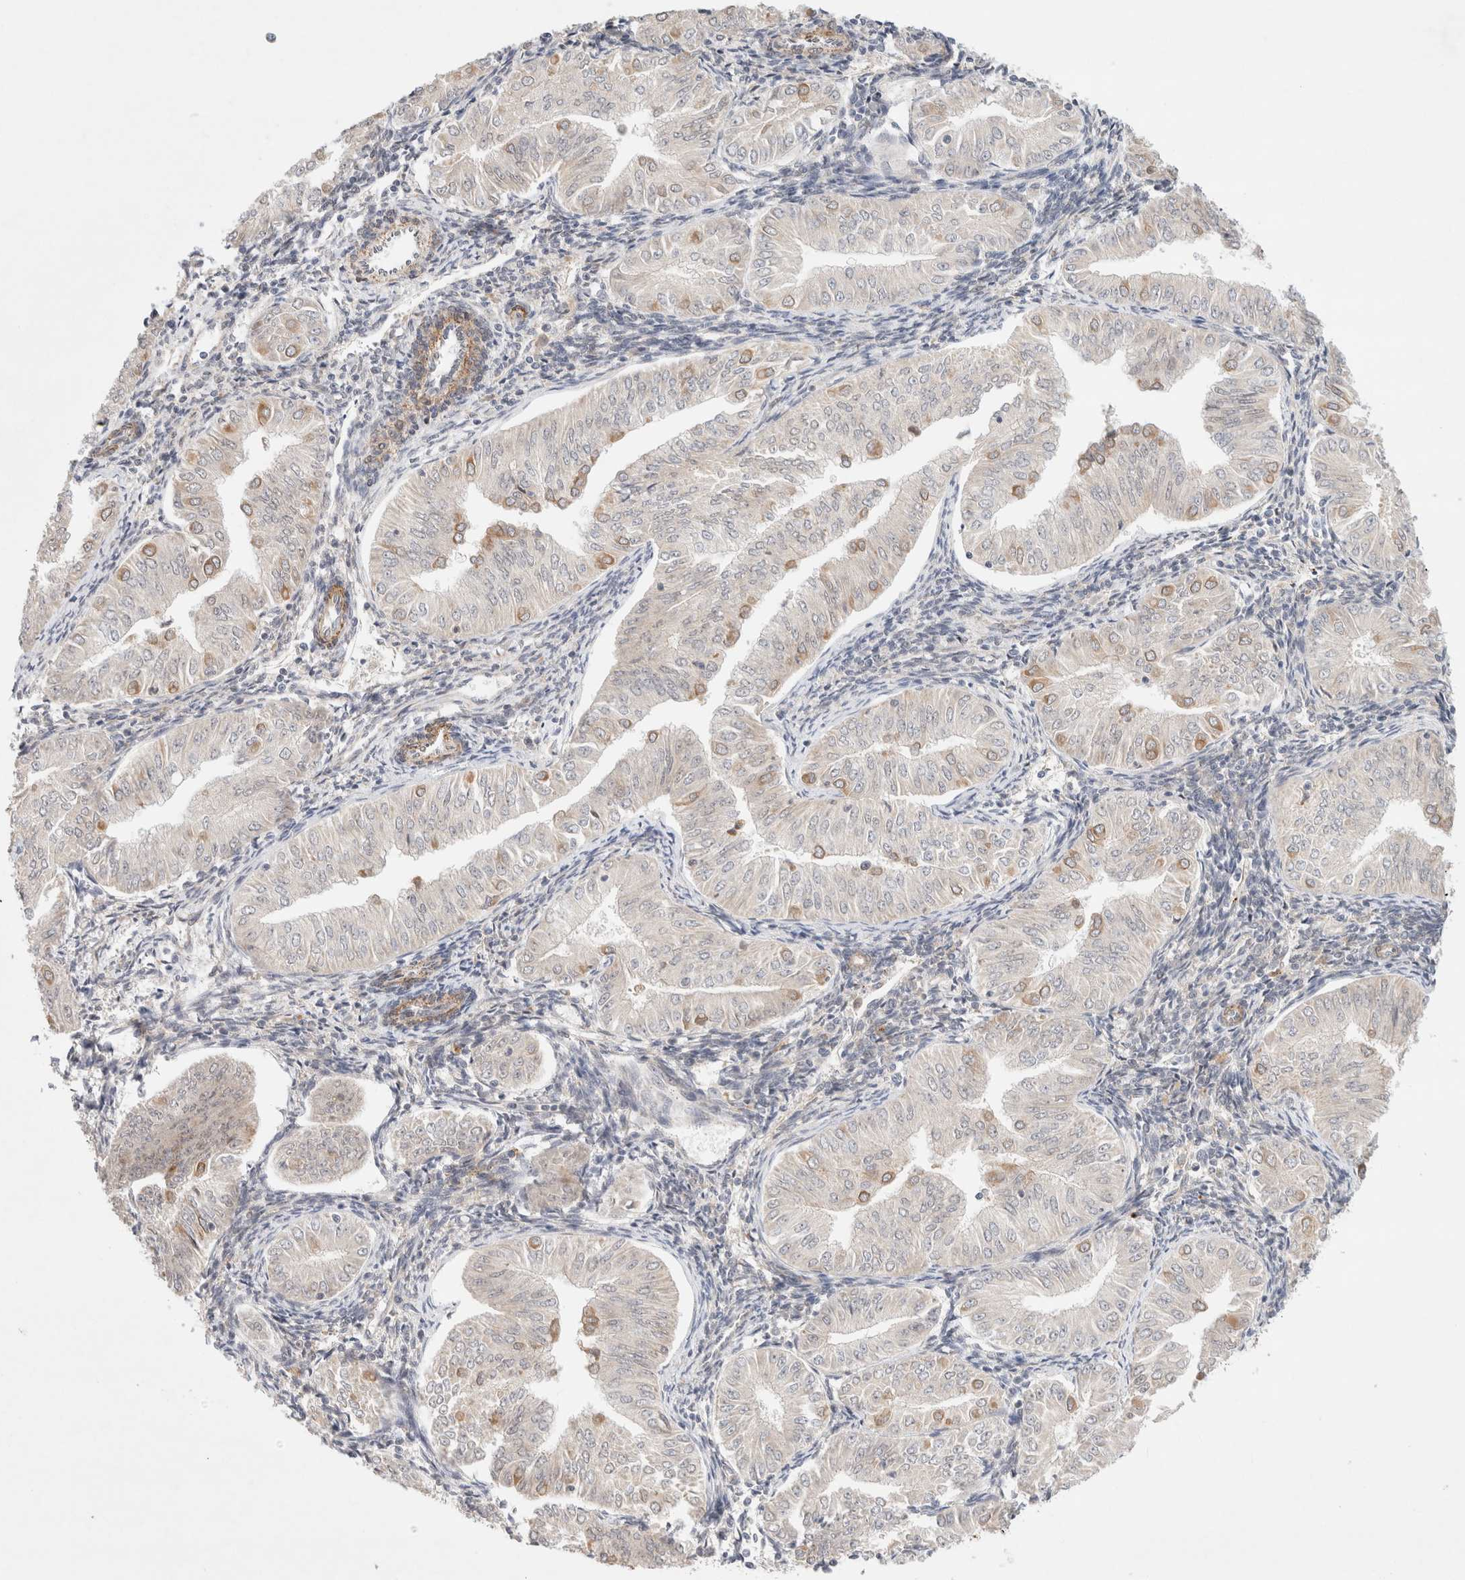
{"staining": {"intensity": "moderate", "quantity": "<25%", "location": "cytoplasmic/membranous"}, "tissue": "endometrial cancer", "cell_type": "Tumor cells", "image_type": "cancer", "snomed": [{"axis": "morphology", "description": "Normal tissue, NOS"}, {"axis": "morphology", "description": "Adenocarcinoma, NOS"}, {"axis": "topography", "description": "Endometrium"}], "caption": "A micrograph of human endometrial adenocarcinoma stained for a protein exhibits moderate cytoplasmic/membranous brown staining in tumor cells. (DAB (3,3'-diaminobenzidine) = brown stain, brightfield microscopy at high magnification).", "gene": "RRP15", "patient": {"sex": "female", "age": 53}}